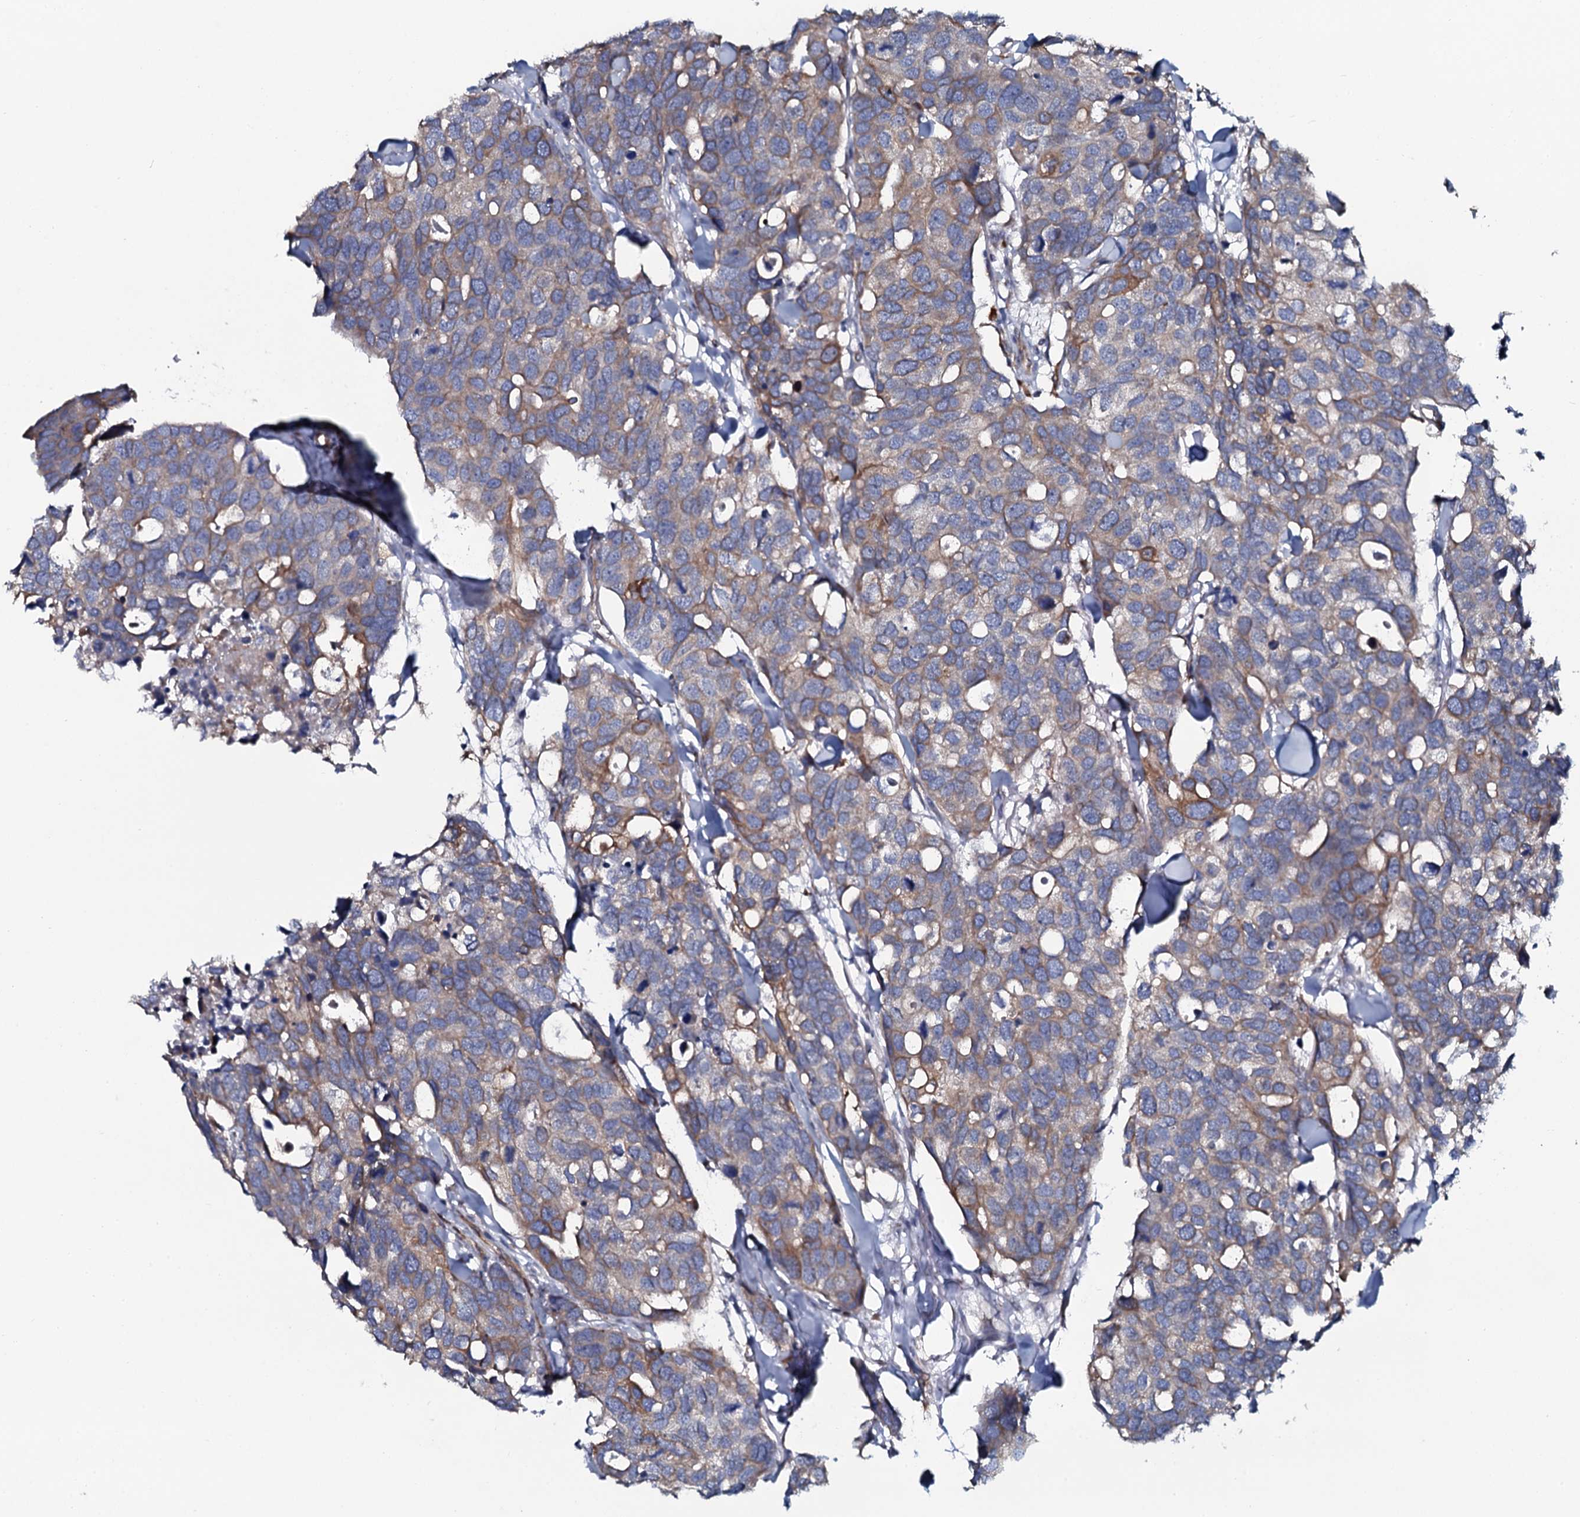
{"staining": {"intensity": "weak", "quantity": "25%-75%", "location": "cytoplasmic/membranous"}, "tissue": "breast cancer", "cell_type": "Tumor cells", "image_type": "cancer", "snomed": [{"axis": "morphology", "description": "Duct carcinoma"}, {"axis": "topography", "description": "Breast"}], "caption": "Intraductal carcinoma (breast) stained with immunohistochemistry exhibits weak cytoplasmic/membranous staining in approximately 25%-75% of tumor cells. (DAB IHC, brown staining for protein, blue staining for nuclei).", "gene": "TMEM151A", "patient": {"sex": "female", "age": 83}}